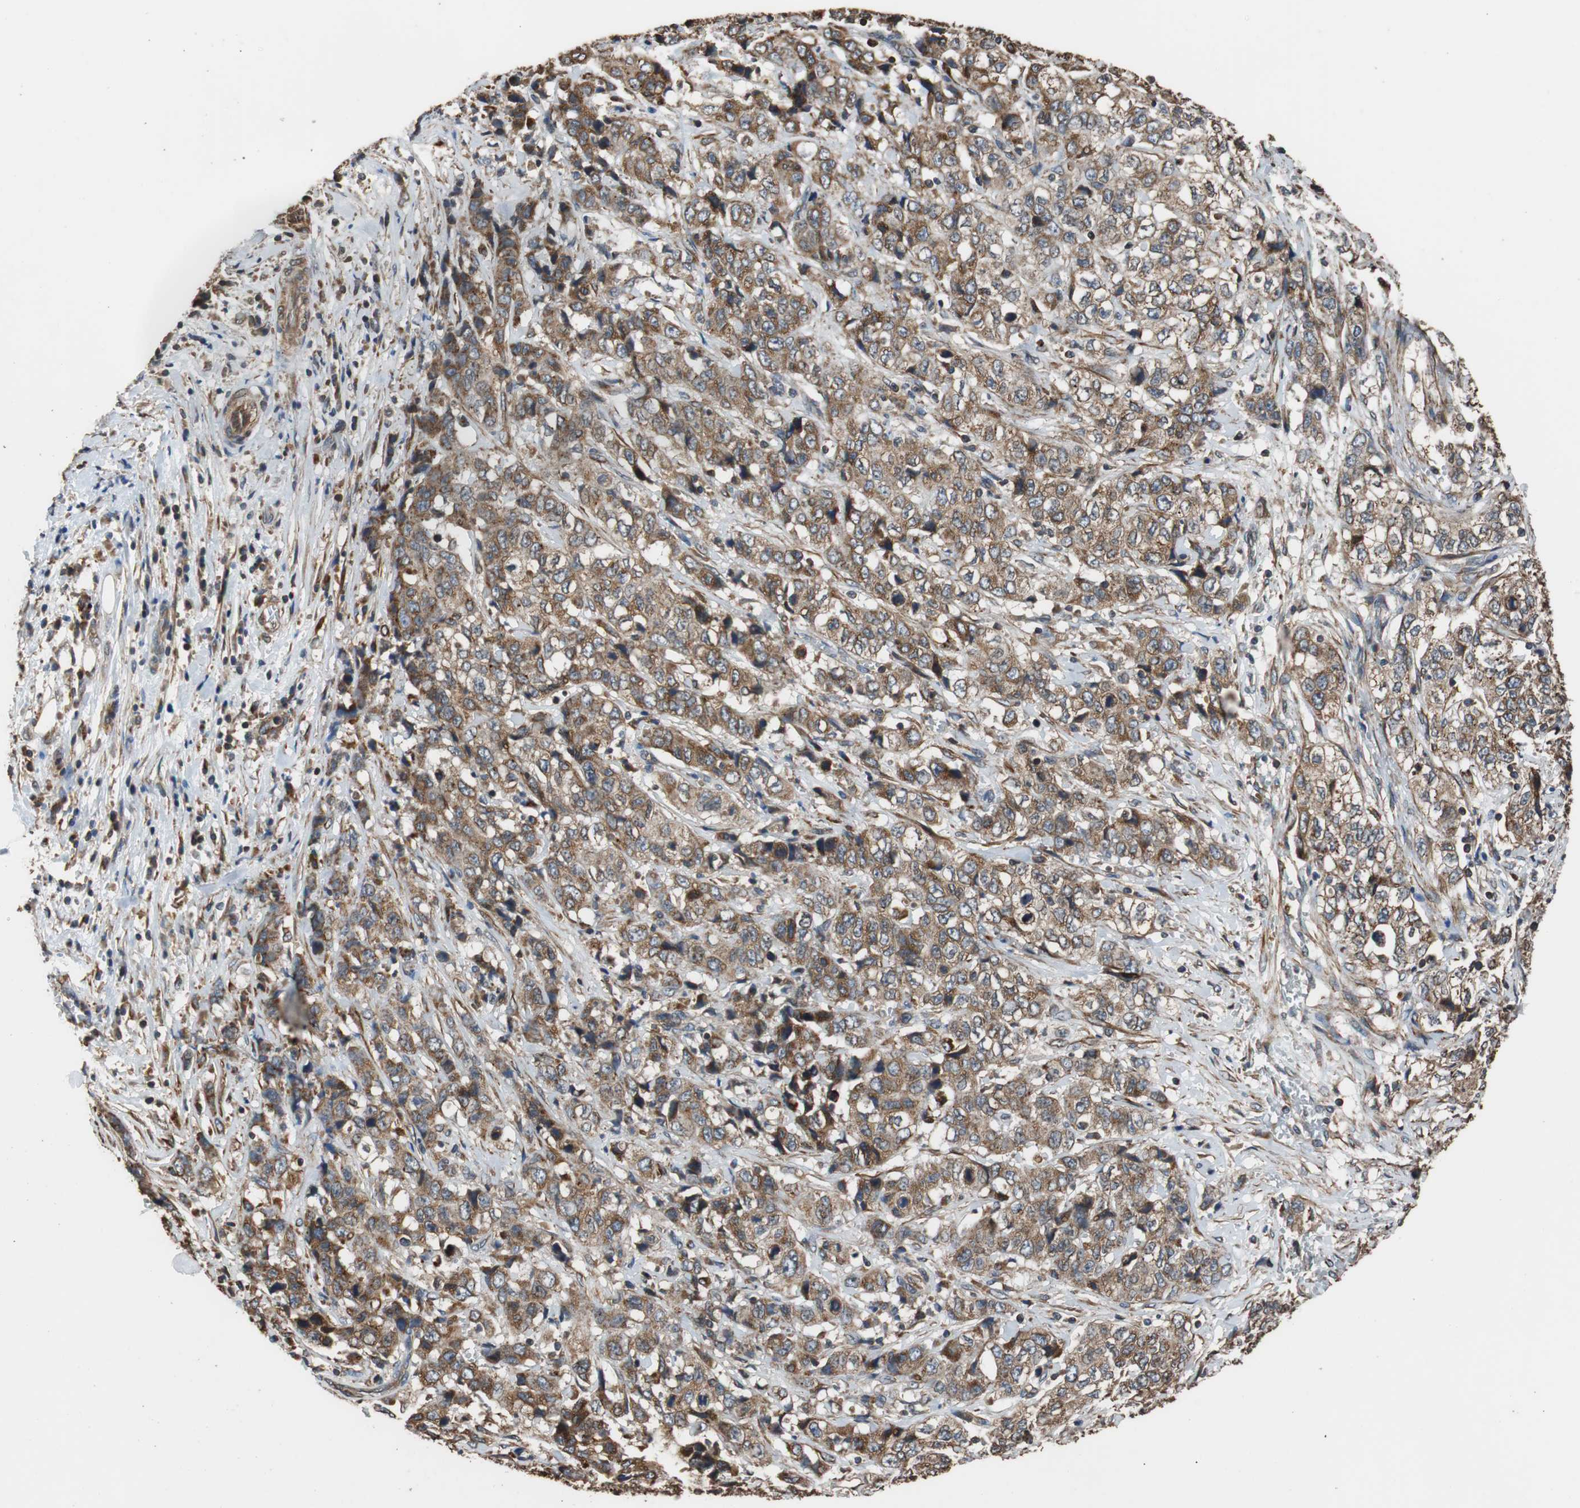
{"staining": {"intensity": "moderate", "quantity": ">75%", "location": "cytoplasmic/membranous"}, "tissue": "stomach cancer", "cell_type": "Tumor cells", "image_type": "cancer", "snomed": [{"axis": "morphology", "description": "Adenocarcinoma, NOS"}, {"axis": "topography", "description": "Stomach"}], "caption": "Immunohistochemistry of human adenocarcinoma (stomach) reveals medium levels of moderate cytoplasmic/membranous expression in approximately >75% of tumor cells. The protein is shown in brown color, while the nuclei are stained blue.", "gene": "PITRM1", "patient": {"sex": "male", "age": 48}}